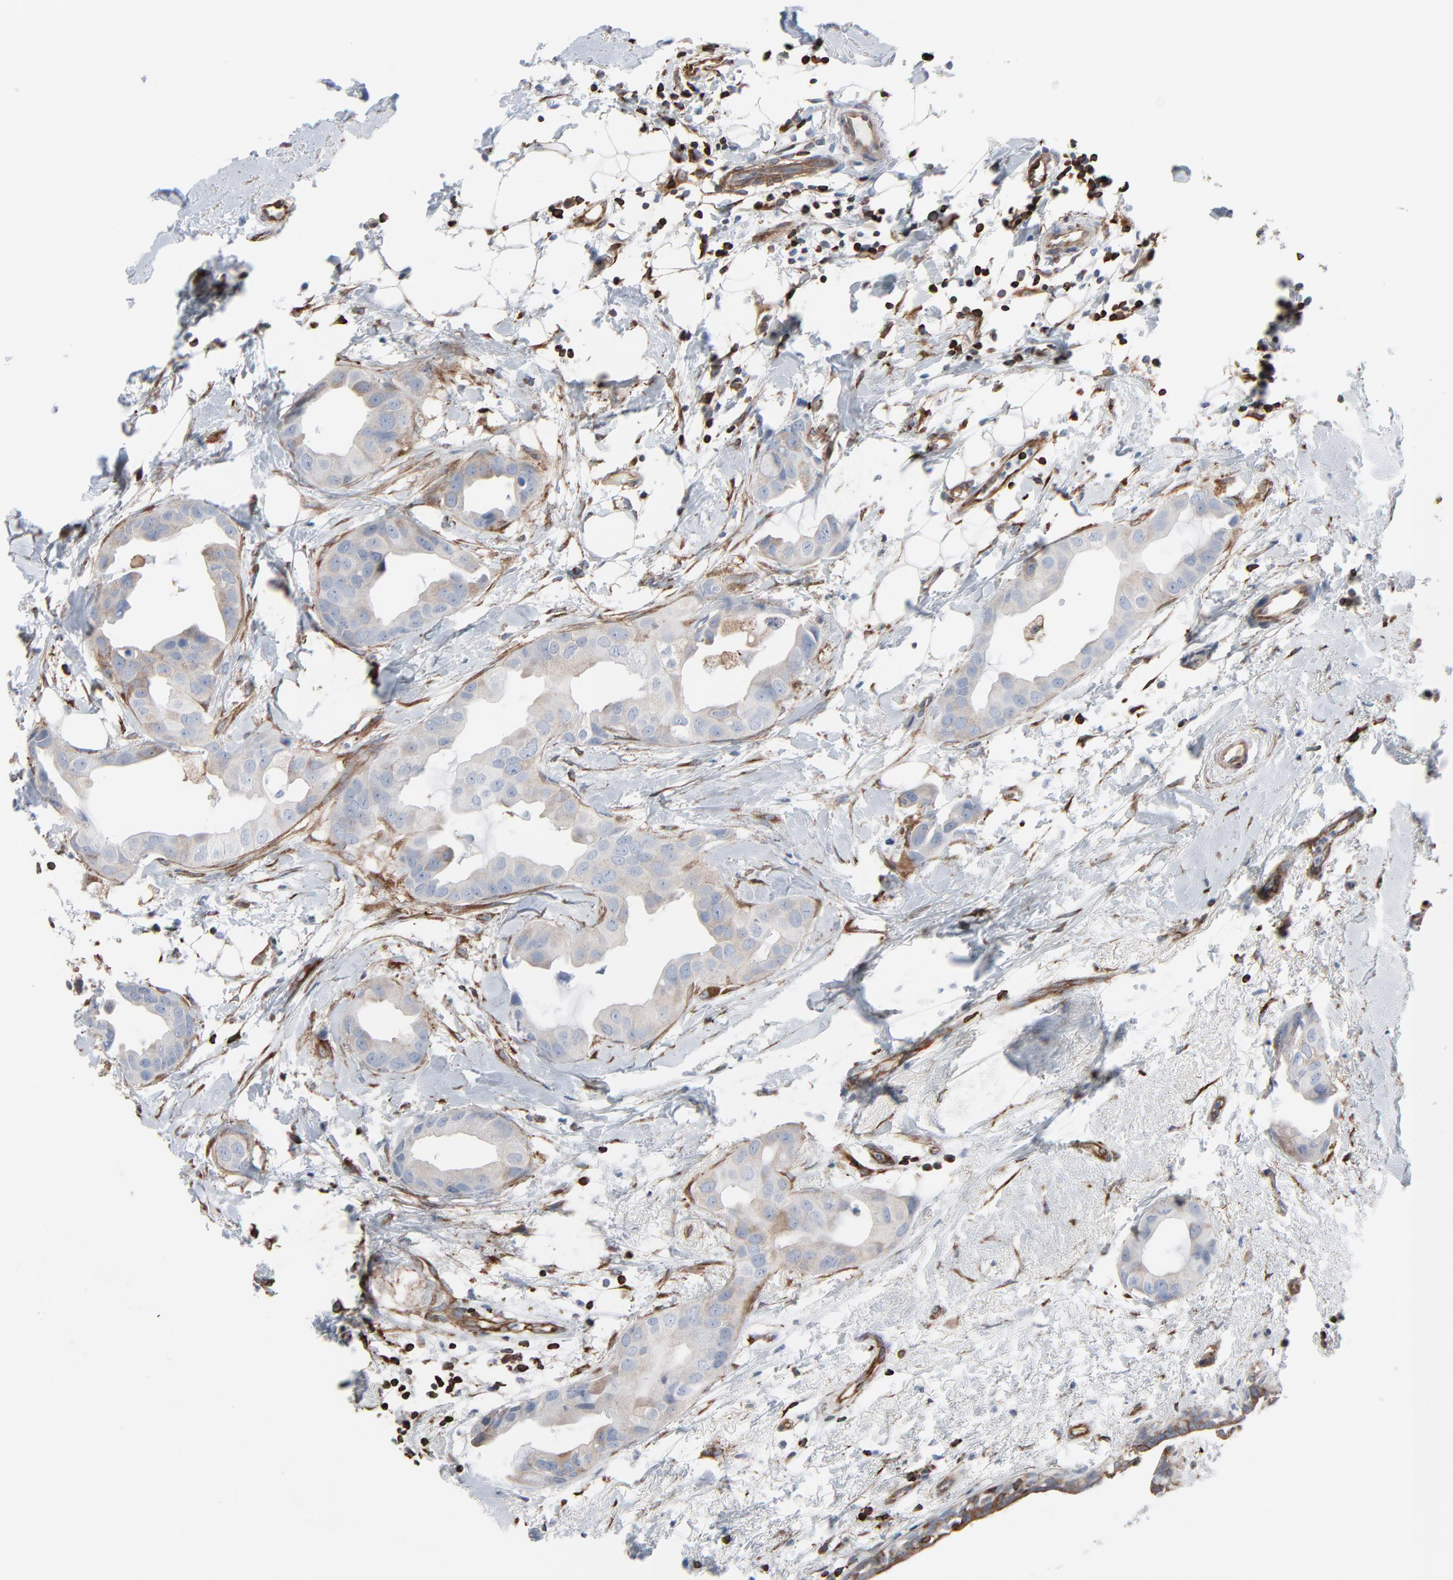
{"staining": {"intensity": "weak", "quantity": ">75%", "location": "cytoplasmic/membranous"}, "tissue": "breast cancer", "cell_type": "Tumor cells", "image_type": "cancer", "snomed": [{"axis": "morphology", "description": "Duct carcinoma"}, {"axis": "topography", "description": "Breast"}], "caption": "Breast cancer (invasive ductal carcinoma) tissue displays weak cytoplasmic/membranous expression in about >75% of tumor cells The staining was performed using DAB (3,3'-diaminobenzidine) to visualize the protein expression in brown, while the nuclei were stained in blue with hematoxylin (Magnification: 20x).", "gene": "OPTN", "patient": {"sex": "female", "age": 40}}